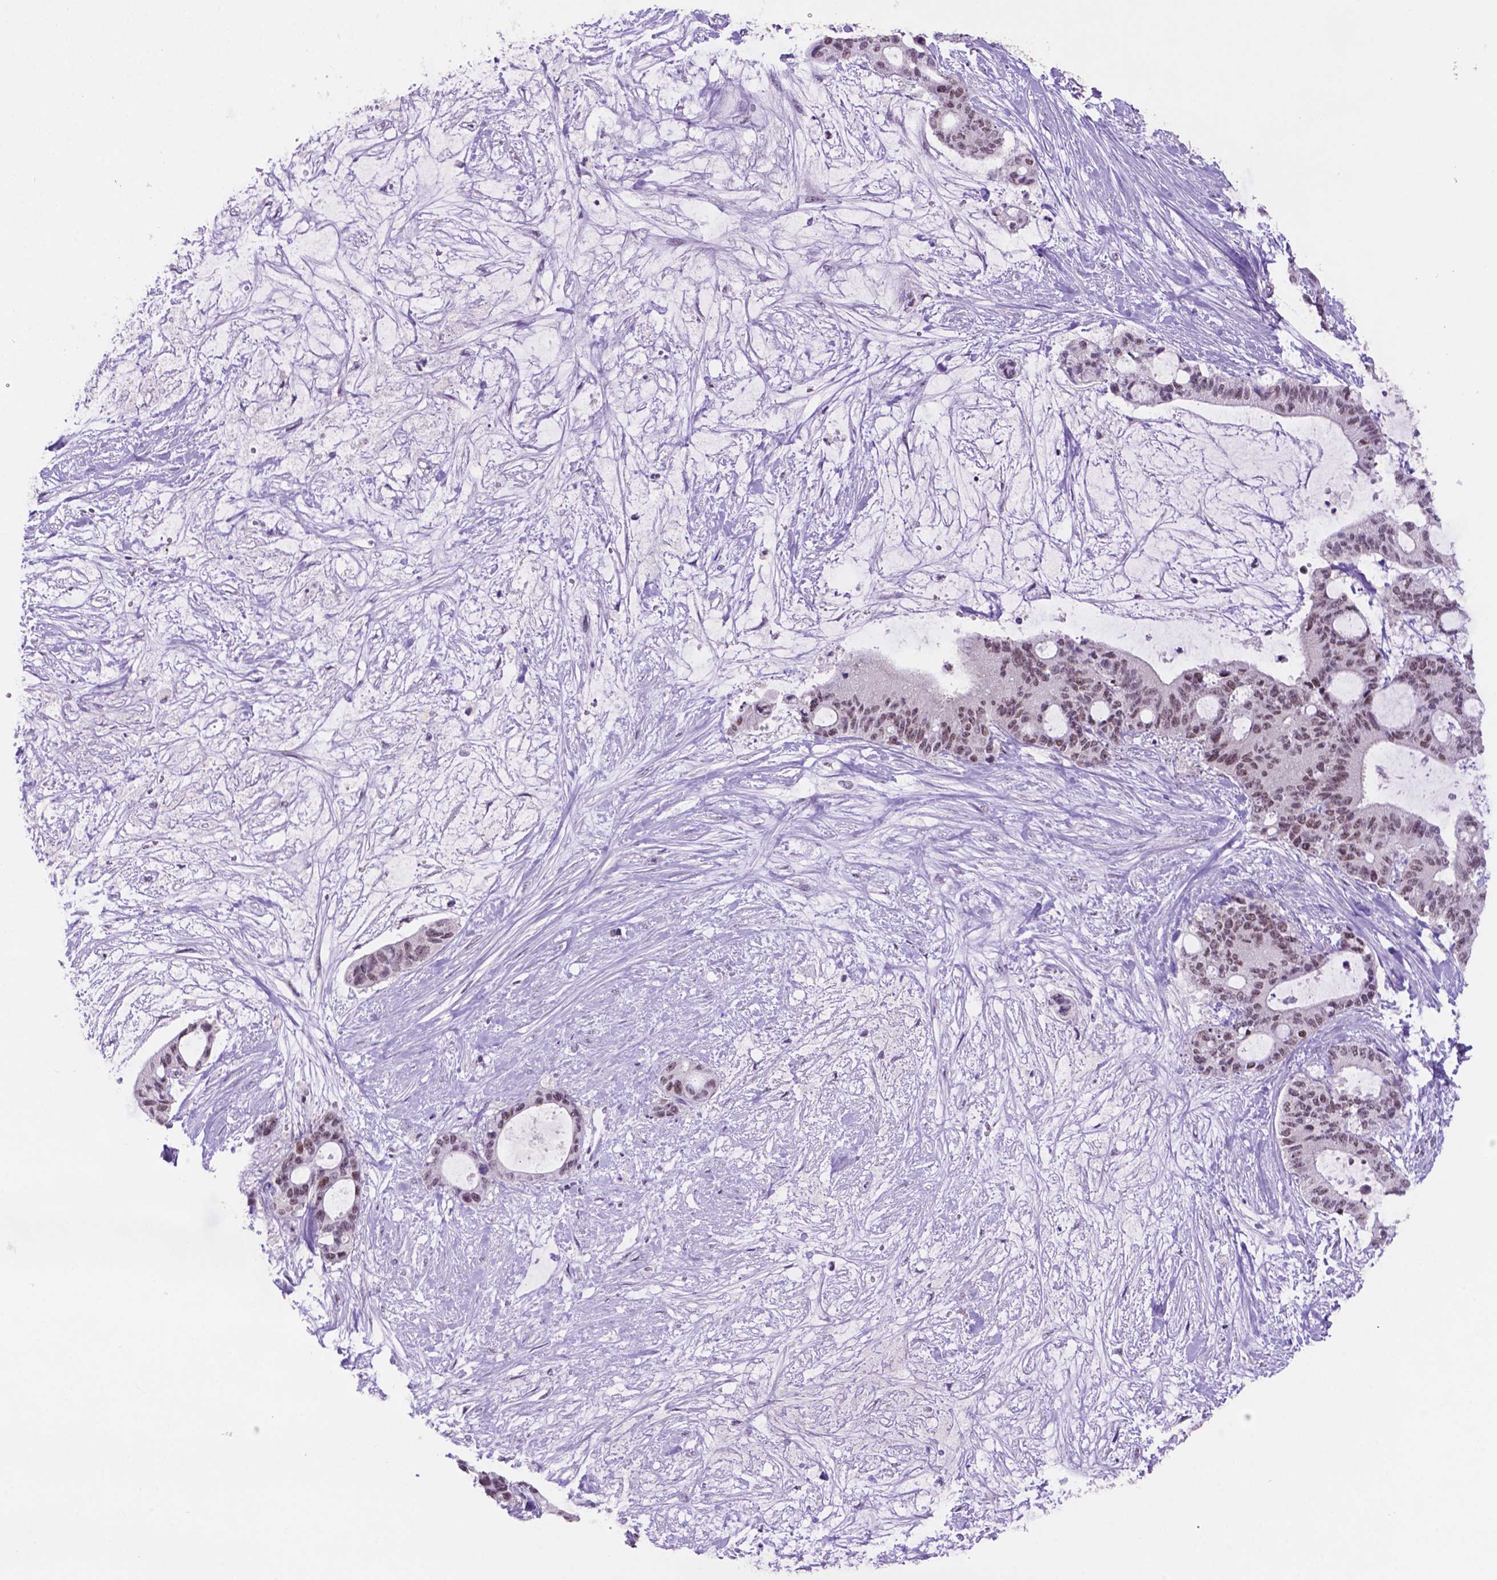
{"staining": {"intensity": "weak", "quantity": ">75%", "location": "nuclear"}, "tissue": "liver cancer", "cell_type": "Tumor cells", "image_type": "cancer", "snomed": [{"axis": "morphology", "description": "Normal tissue, NOS"}, {"axis": "morphology", "description": "Cholangiocarcinoma"}, {"axis": "topography", "description": "Liver"}, {"axis": "topography", "description": "Peripheral nerve tissue"}], "caption": "Liver cancer tissue reveals weak nuclear expression in about >75% of tumor cells, visualized by immunohistochemistry. The staining was performed using DAB, with brown indicating positive protein expression. Nuclei are stained blue with hematoxylin.", "gene": "NCOR1", "patient": {"sex": "female", "age": 73}}